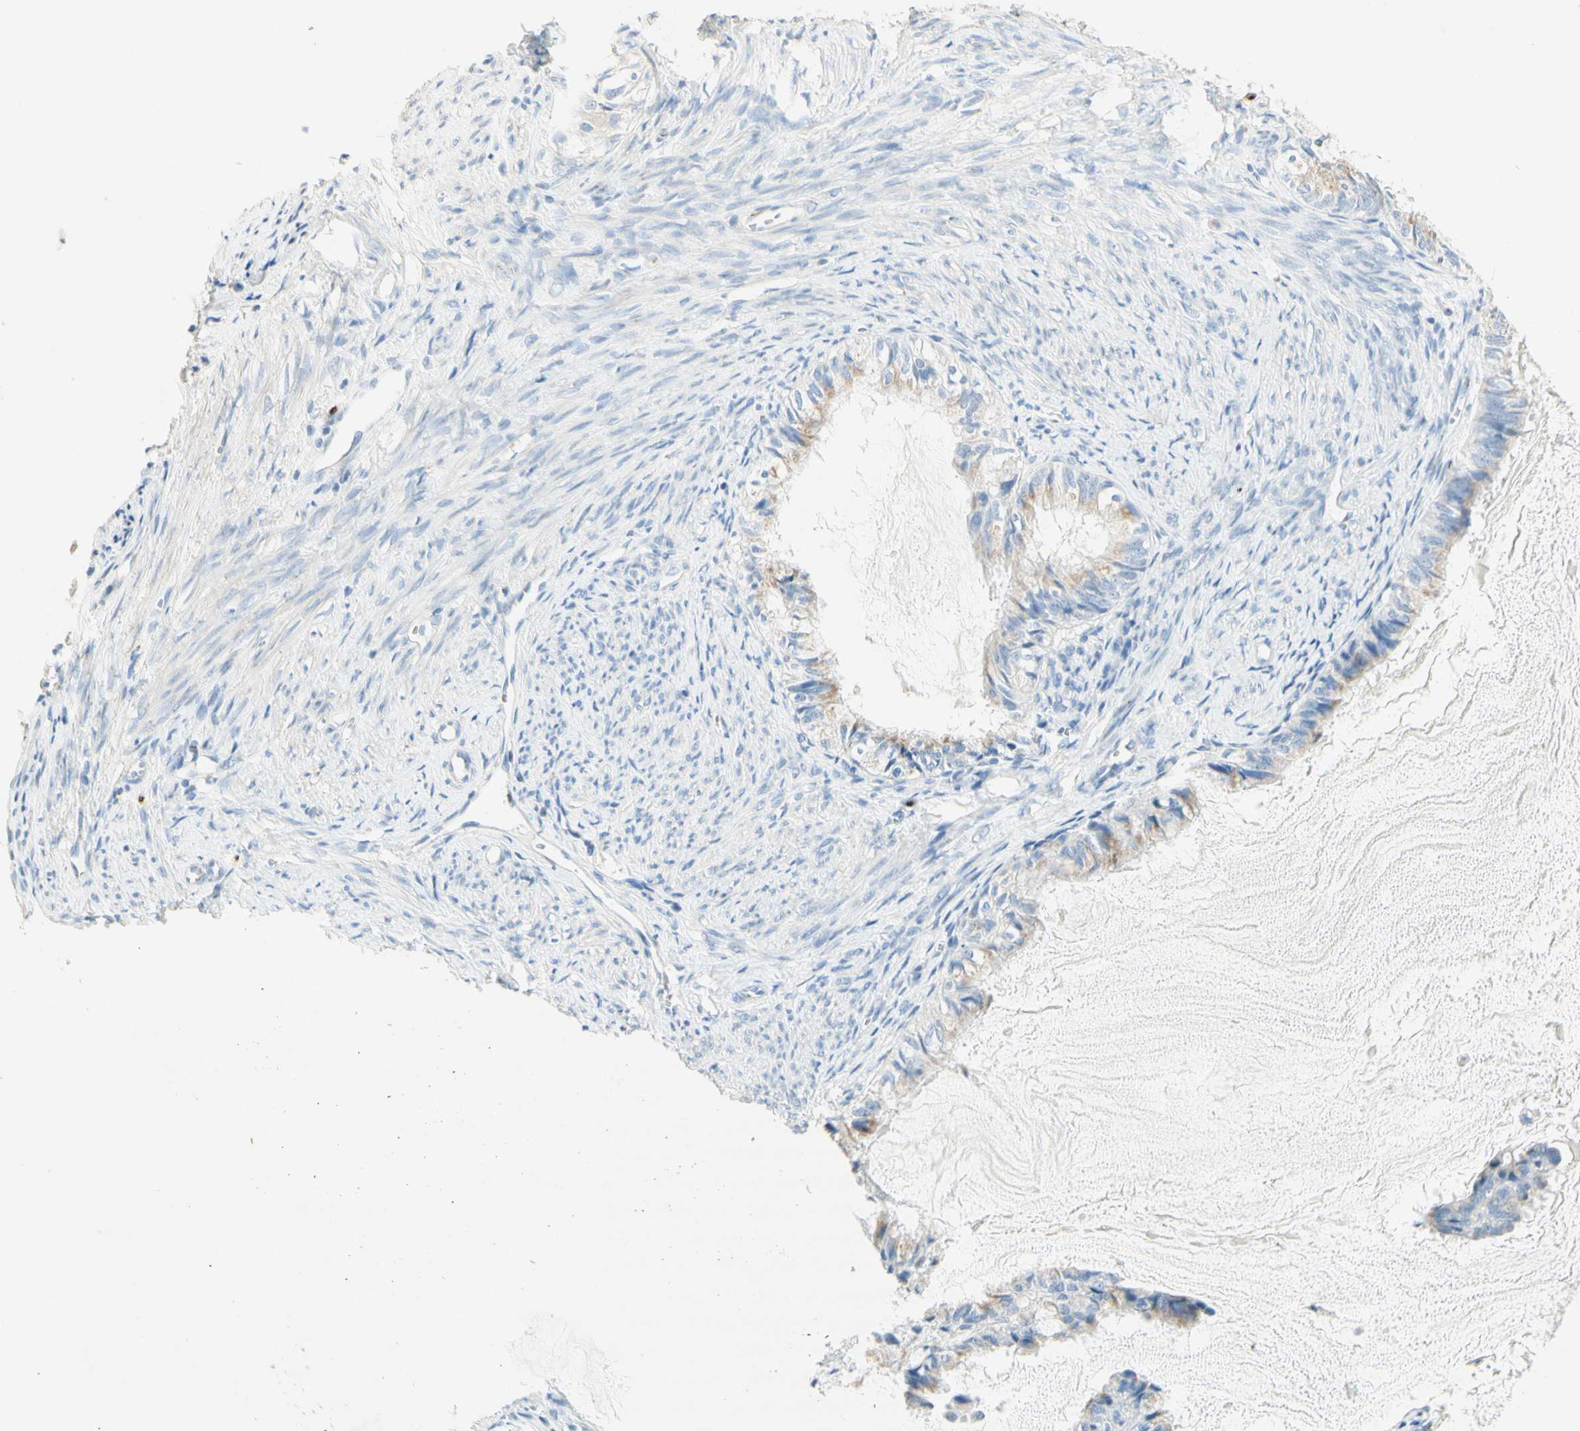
{"staining": {"intensity": "moderate", "quantity": "25%-75%", "location": "cytoplasmic/membranous"}, "tissue": "cervical cancer", "cell_type": "Tumor cells", "image_type": "cancer", "snomed": [{"axis": "morphology", "description": "Normal tissue, NOS"}, {"axis": "morphology", "description": "Adenocarcinoma, NOS"}, {"axis": "topography", "description": "Cervix"}, {"axis": "topography", "description": "Endometrium"}], "caption": "This image demonstrates cervical adenocarcinoma stained with immunohistochemistry to label a protein in brown. The cytoplasmic/membranous of tumor cells show moderate positivity for the protein. Nuclei are counter-stained blue.", "gene": "MANEA", "patient": {"sex": "female", "age": 86}}